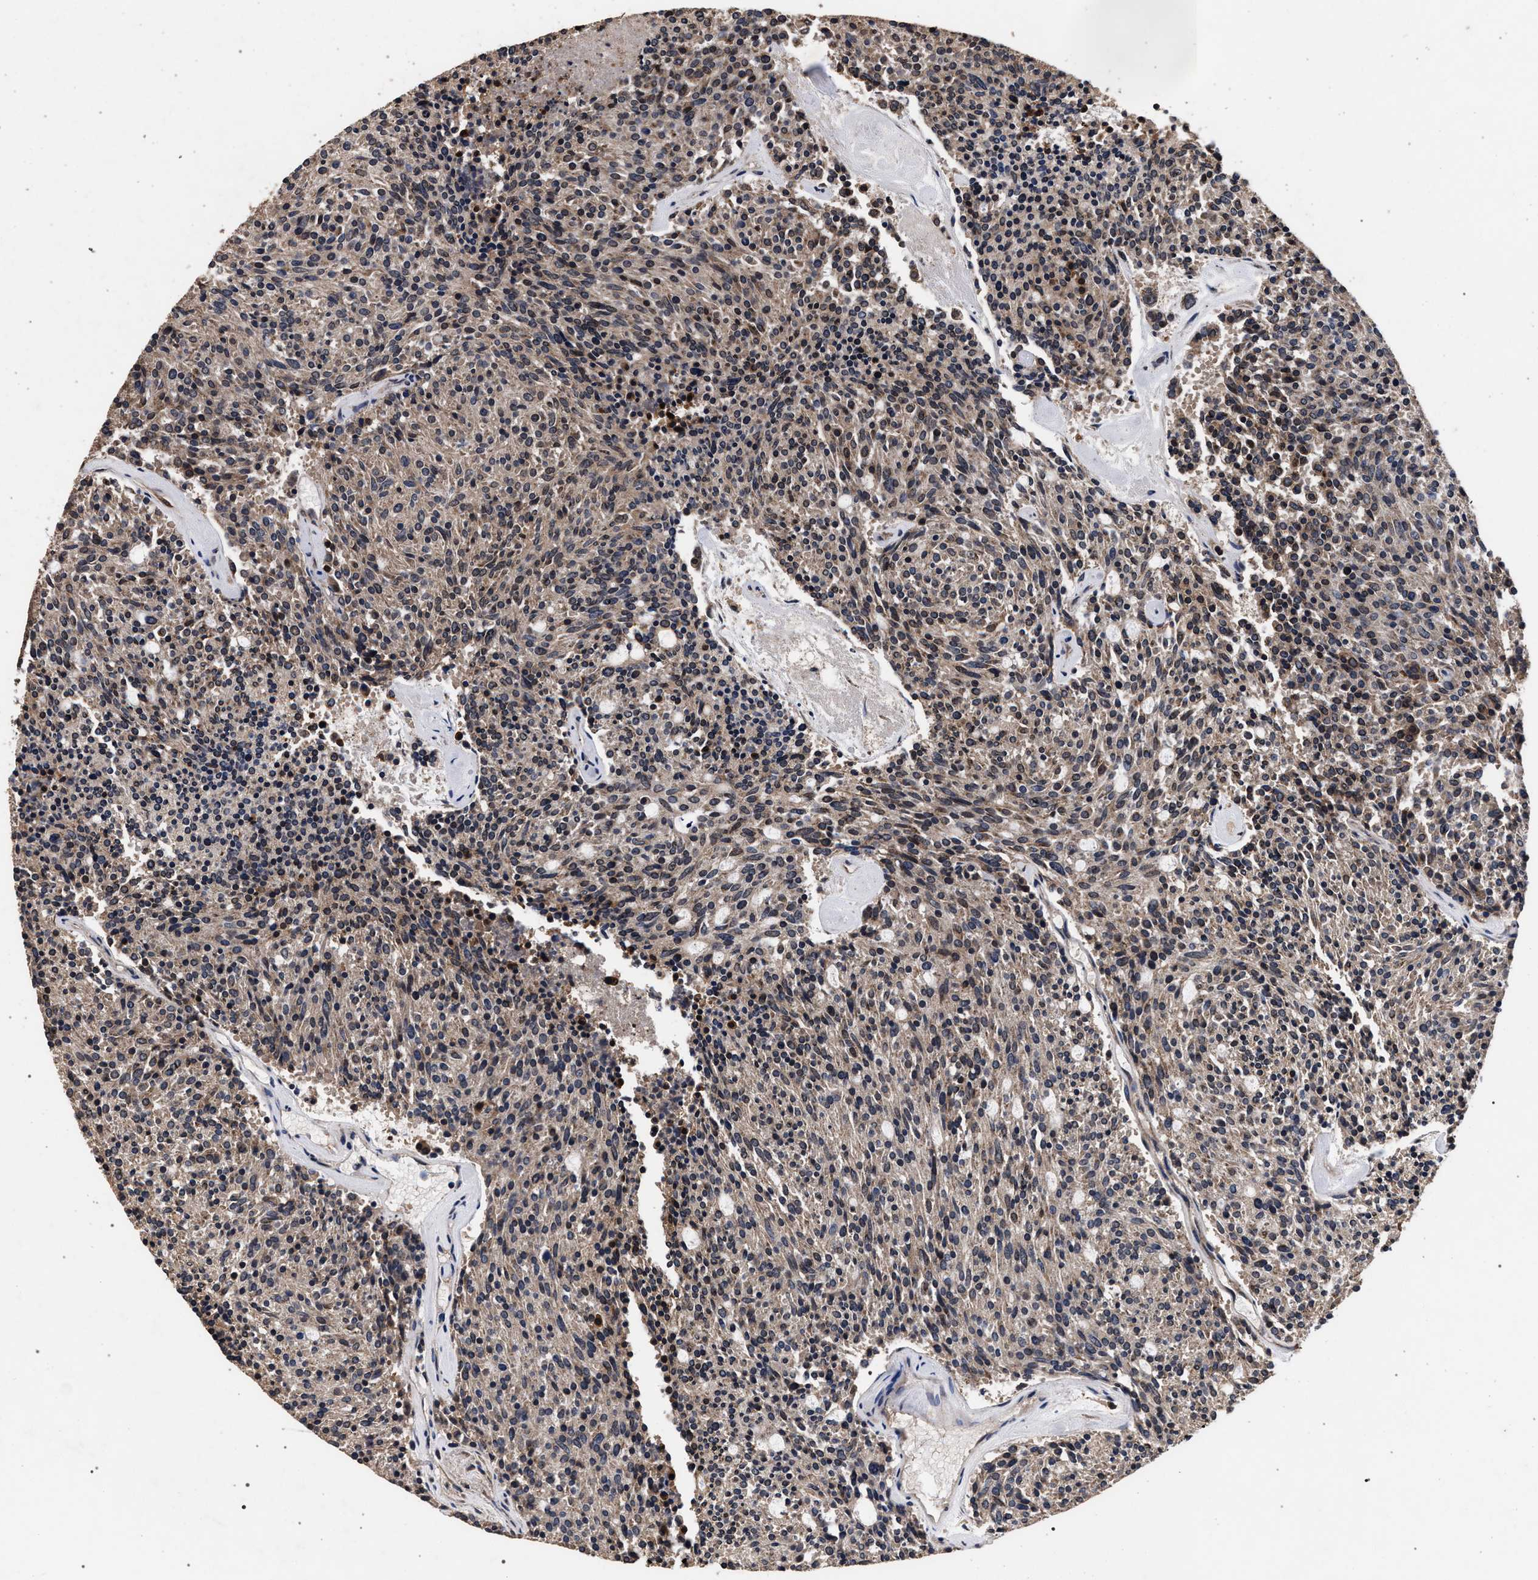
{"staining": {"intensity": "weak", "quantity": "25%-75%", "location": "cytoplasmic/membranous"}, "tissue": "carcinoid", "cell_type": "Tumor cells", "image_type": "cancer", "snomed": [{"axis": "morphology", "description": "Carcinoid, malignant, NOS"}, {"axis": "topography", "description": "Pancreas"}], "caption": "Protein positivity by IHC demonstrates weak cytoplasmic/membranous positivity in about 25%-75% of tumor cells in malignant carcinoid. Immunohistochemistry stains the protein in brown and the nuclei are stained blue.", "gene": "ACOX1", "patient": {"sex": "female", "age": 54}}